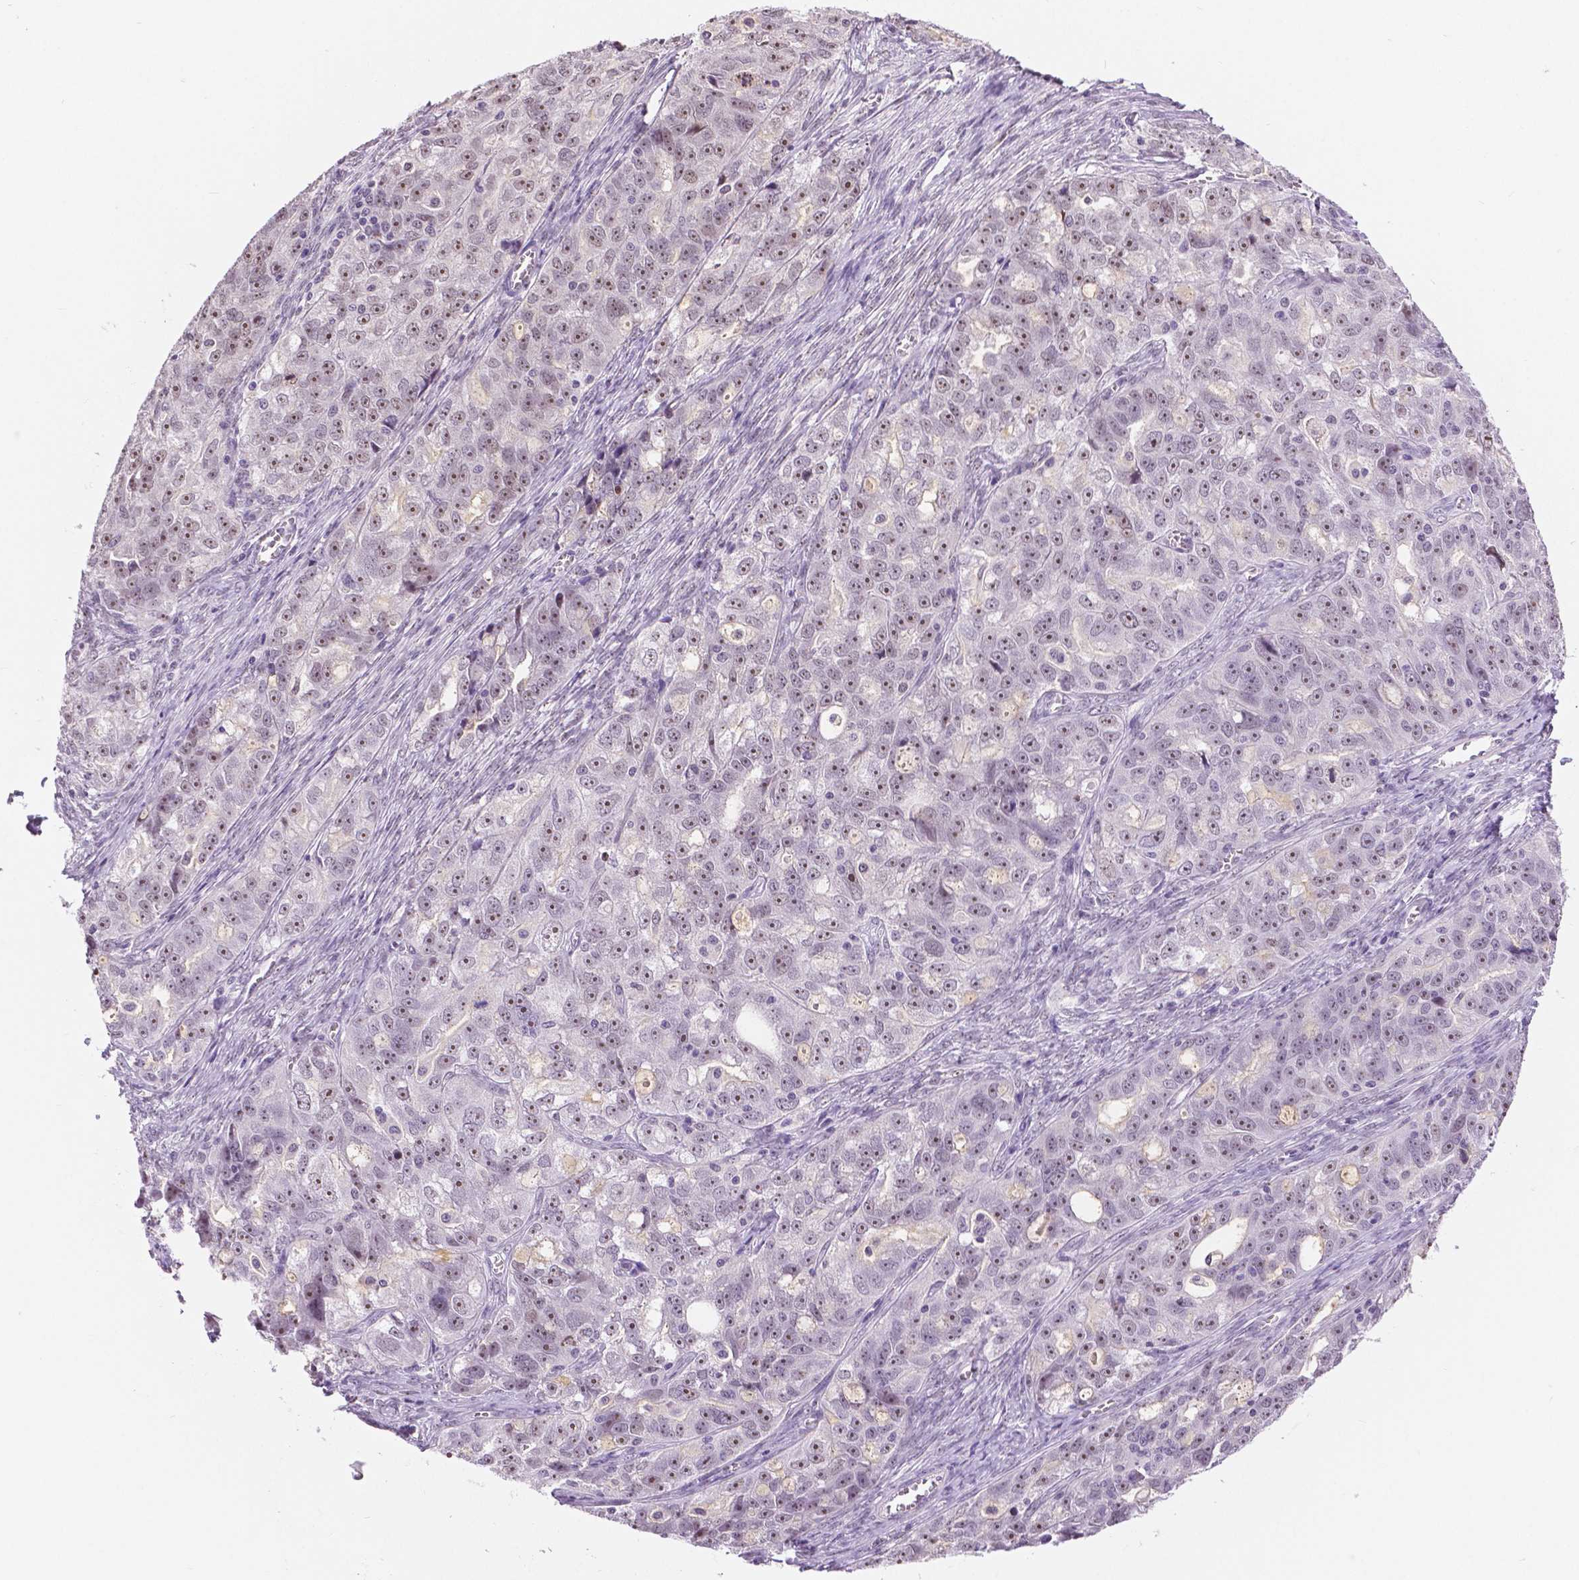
{"staining": {"intensity": "weak", "quantity": "25%-75%", "location": "nuclear"}, "tissue": "ovarian cancer", "cell_type": "Tumor cells", "image_type": "cancer", "snomed": [{"axis": "morphology", "description": "Cystadenocarcinoma, serous, NOS"}, {"axis": "topography", "description": "Ovary"}], "caption": "This is an image of IHC staining of ovarian cancer (serous cystadenocarcinoma), which shows weak expression in the nuclear of tumor cells.", "gene": "NHP2", "patient": {"sex": "female", "age": 51}}